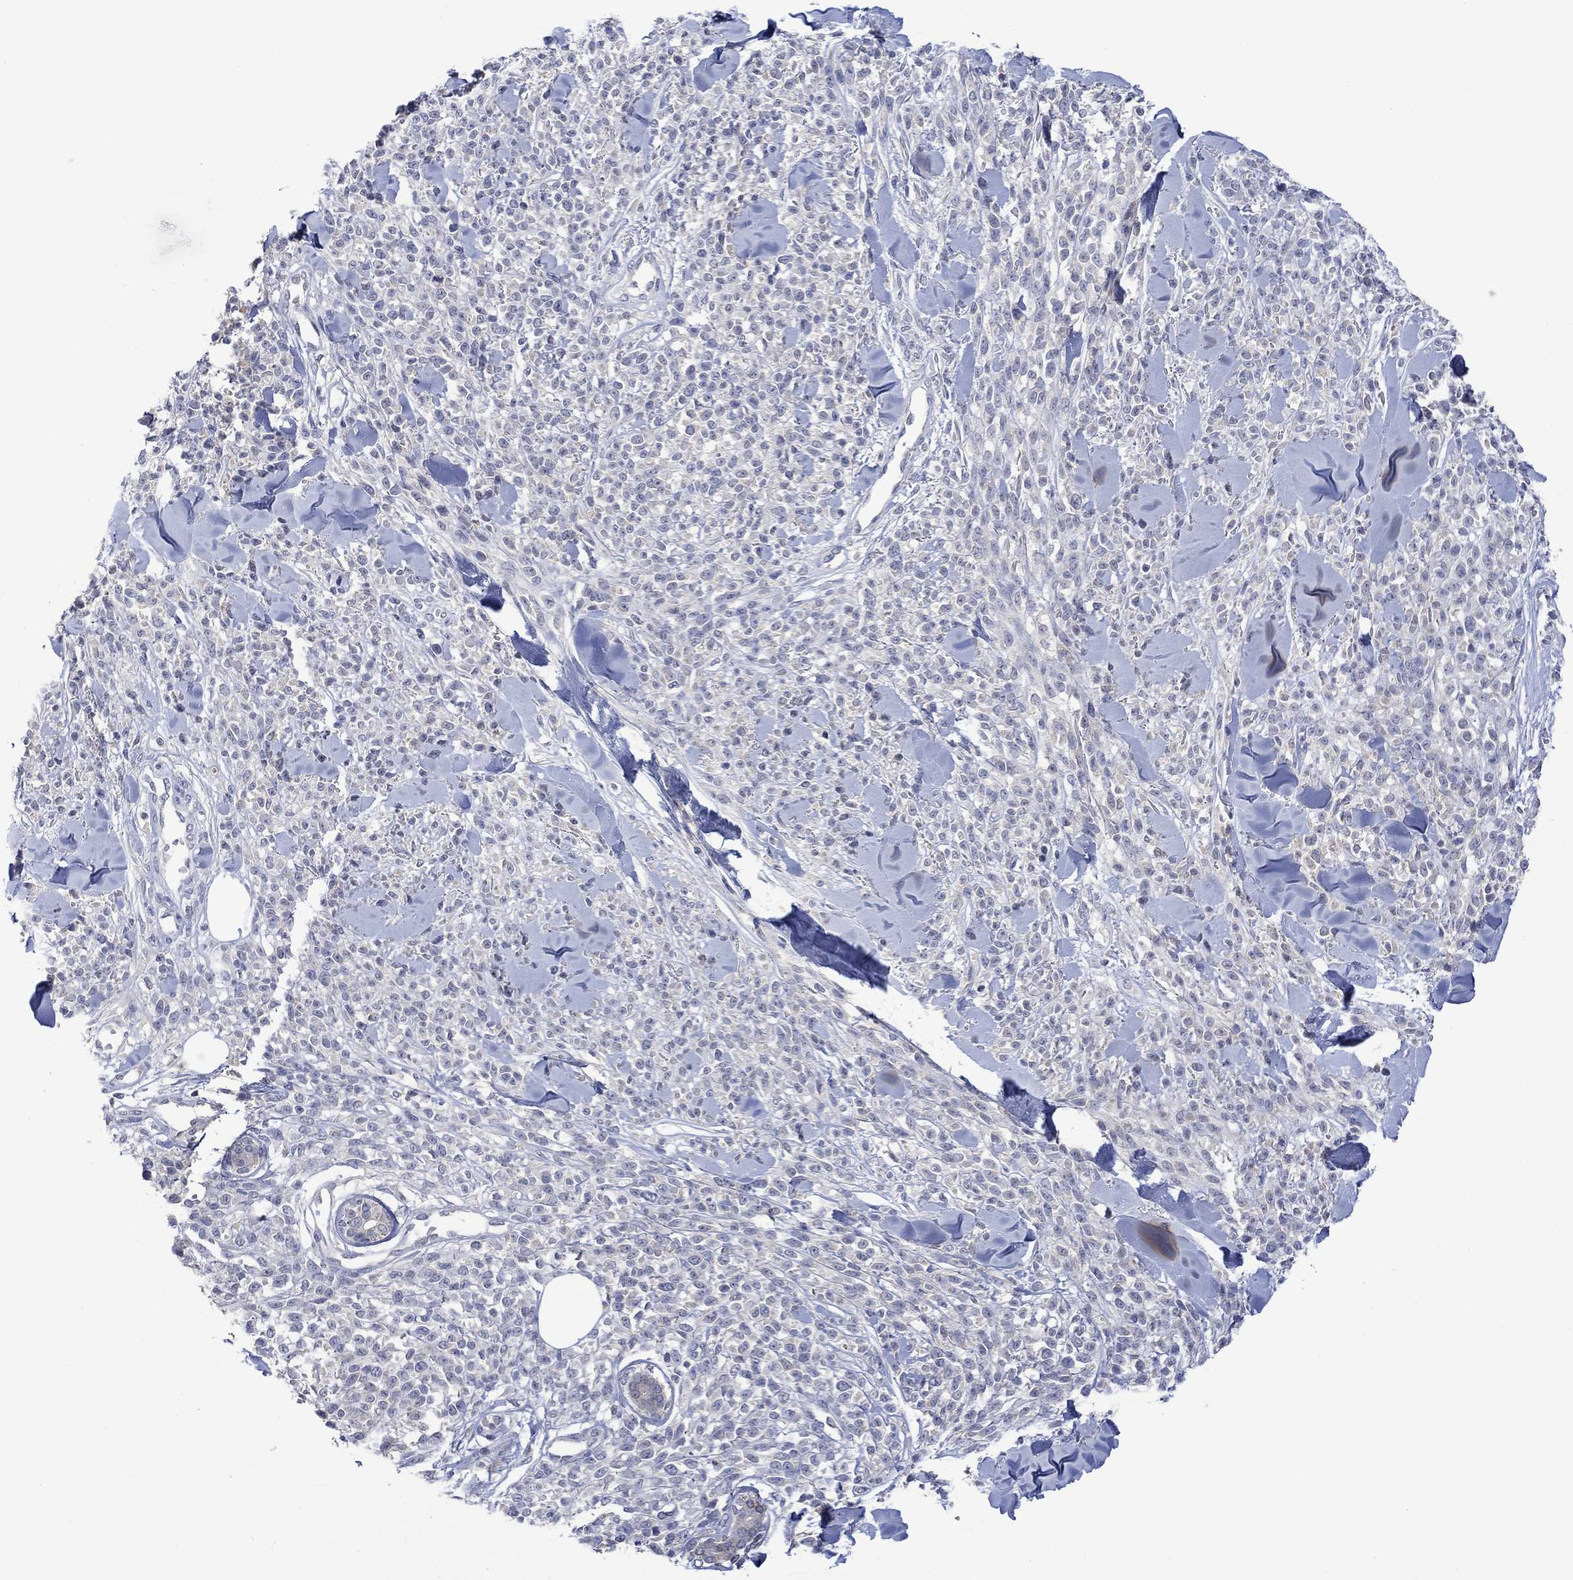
{"staining": {"intensity": "negative", "quantity": "none", "location": "none"}, "tissue": "melanoma", "cell_type": "Tumor cells", "image_type": "cancer", "snomed": [{"axis": "morphology", "description": "Malignant melanoma, NOS"}, {"axis": "topography", "description": "Skin"}, {"axis": "topography", "description": "Skin of trunk"}], "caption": "Tumor cells show no significant staining in melanoma.", "gene": "SLC48A1", "patient": {"sex": "male", "age": 74}}